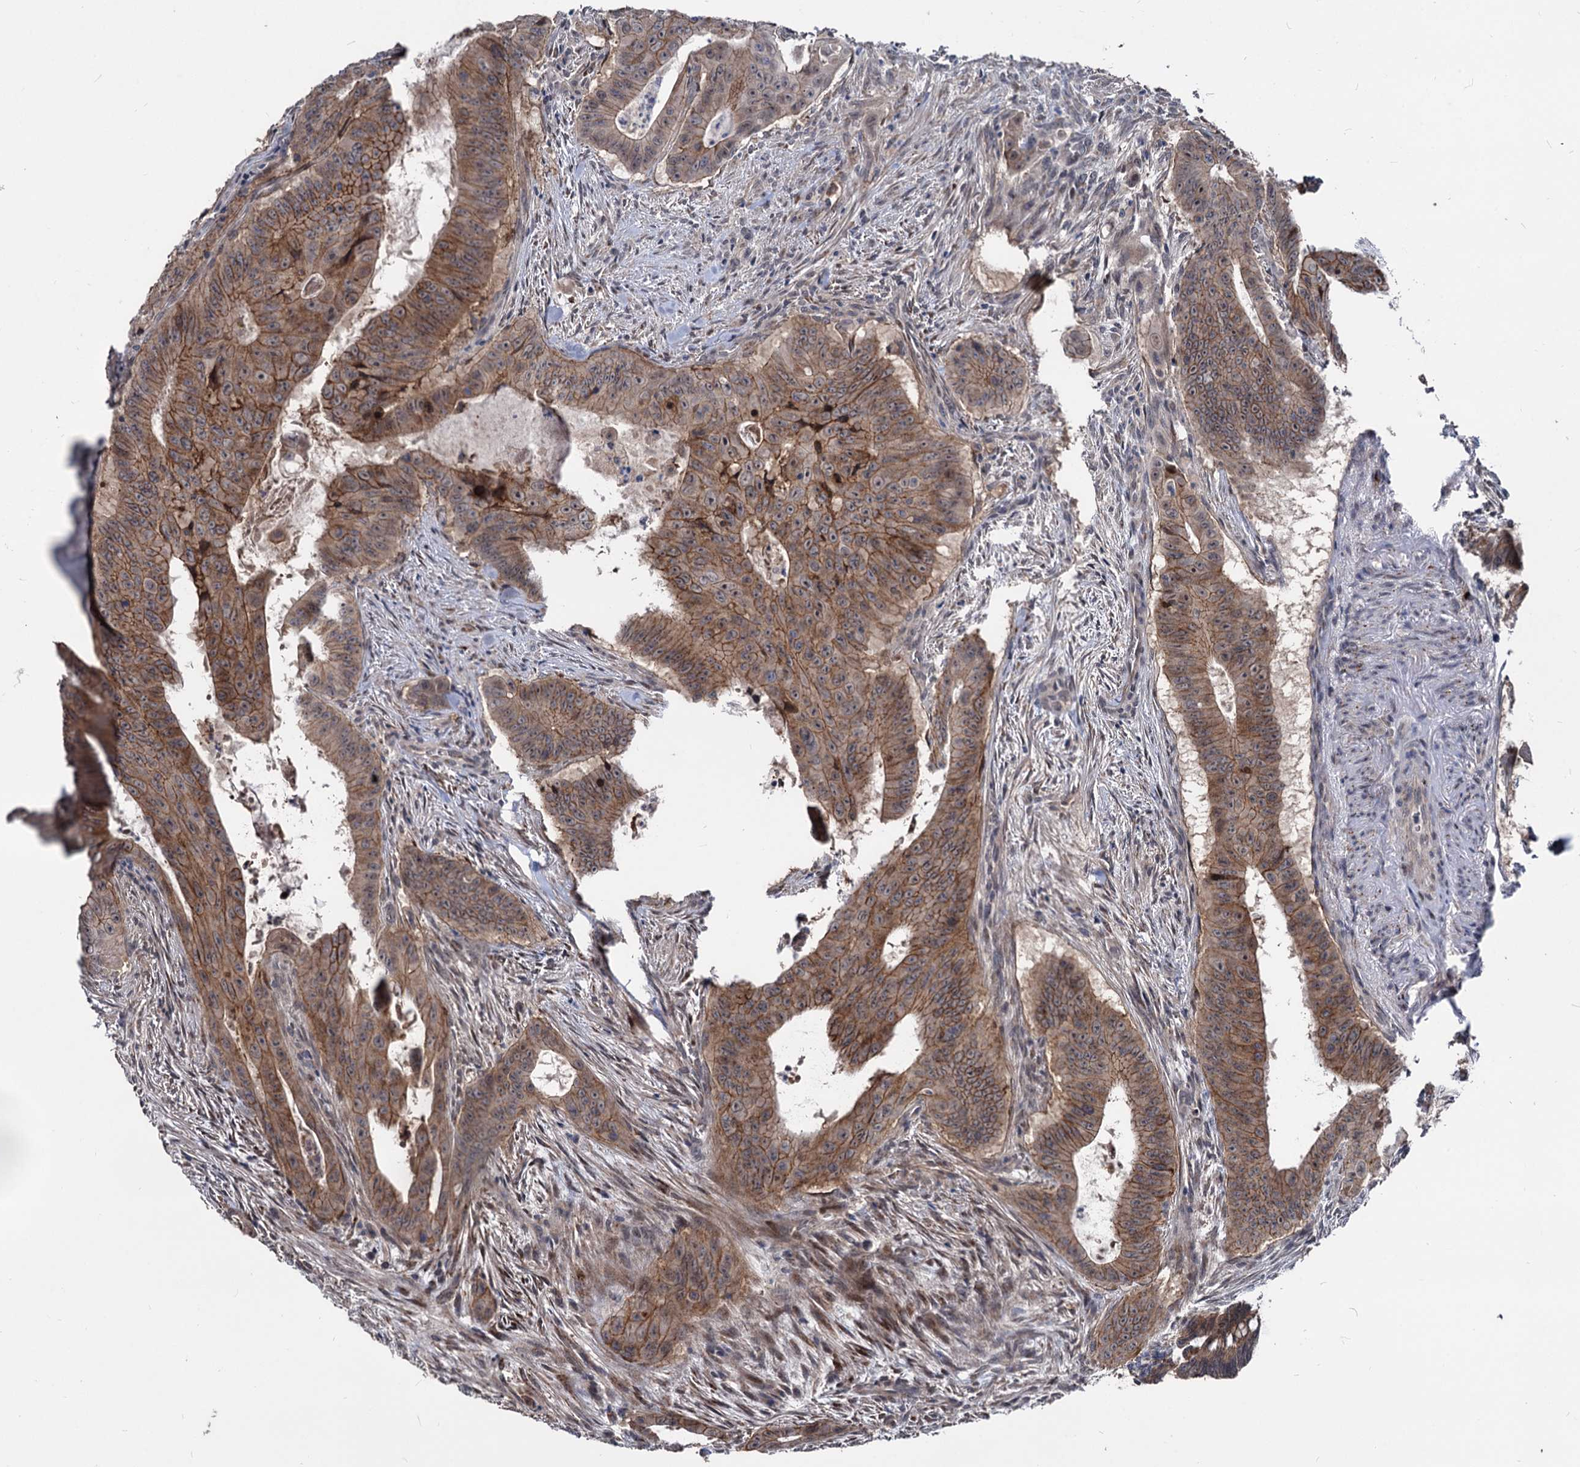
{"staining": {"intensity": "strong", "quantity": ">75%", "location": "cytoplasmic/membranous"}, "tissue": "colorectal cancer", "cell_type": "Tumor cells", "image_type": "cancer", "snomed": [{"axis": "morphology", "description": "Adenocarcinoma, NOS"}, {"axis": "topography", "description": "Rectum"}], "caption": "Colorectal cancer (adenocarcinoma) stained with a brown dye demonstrates strong cytoplasmic/membranous positive expression in approximately >75% of tumor cells.", "gene": "SMAGP", "patient": {"sex": "female", "age": 75}}